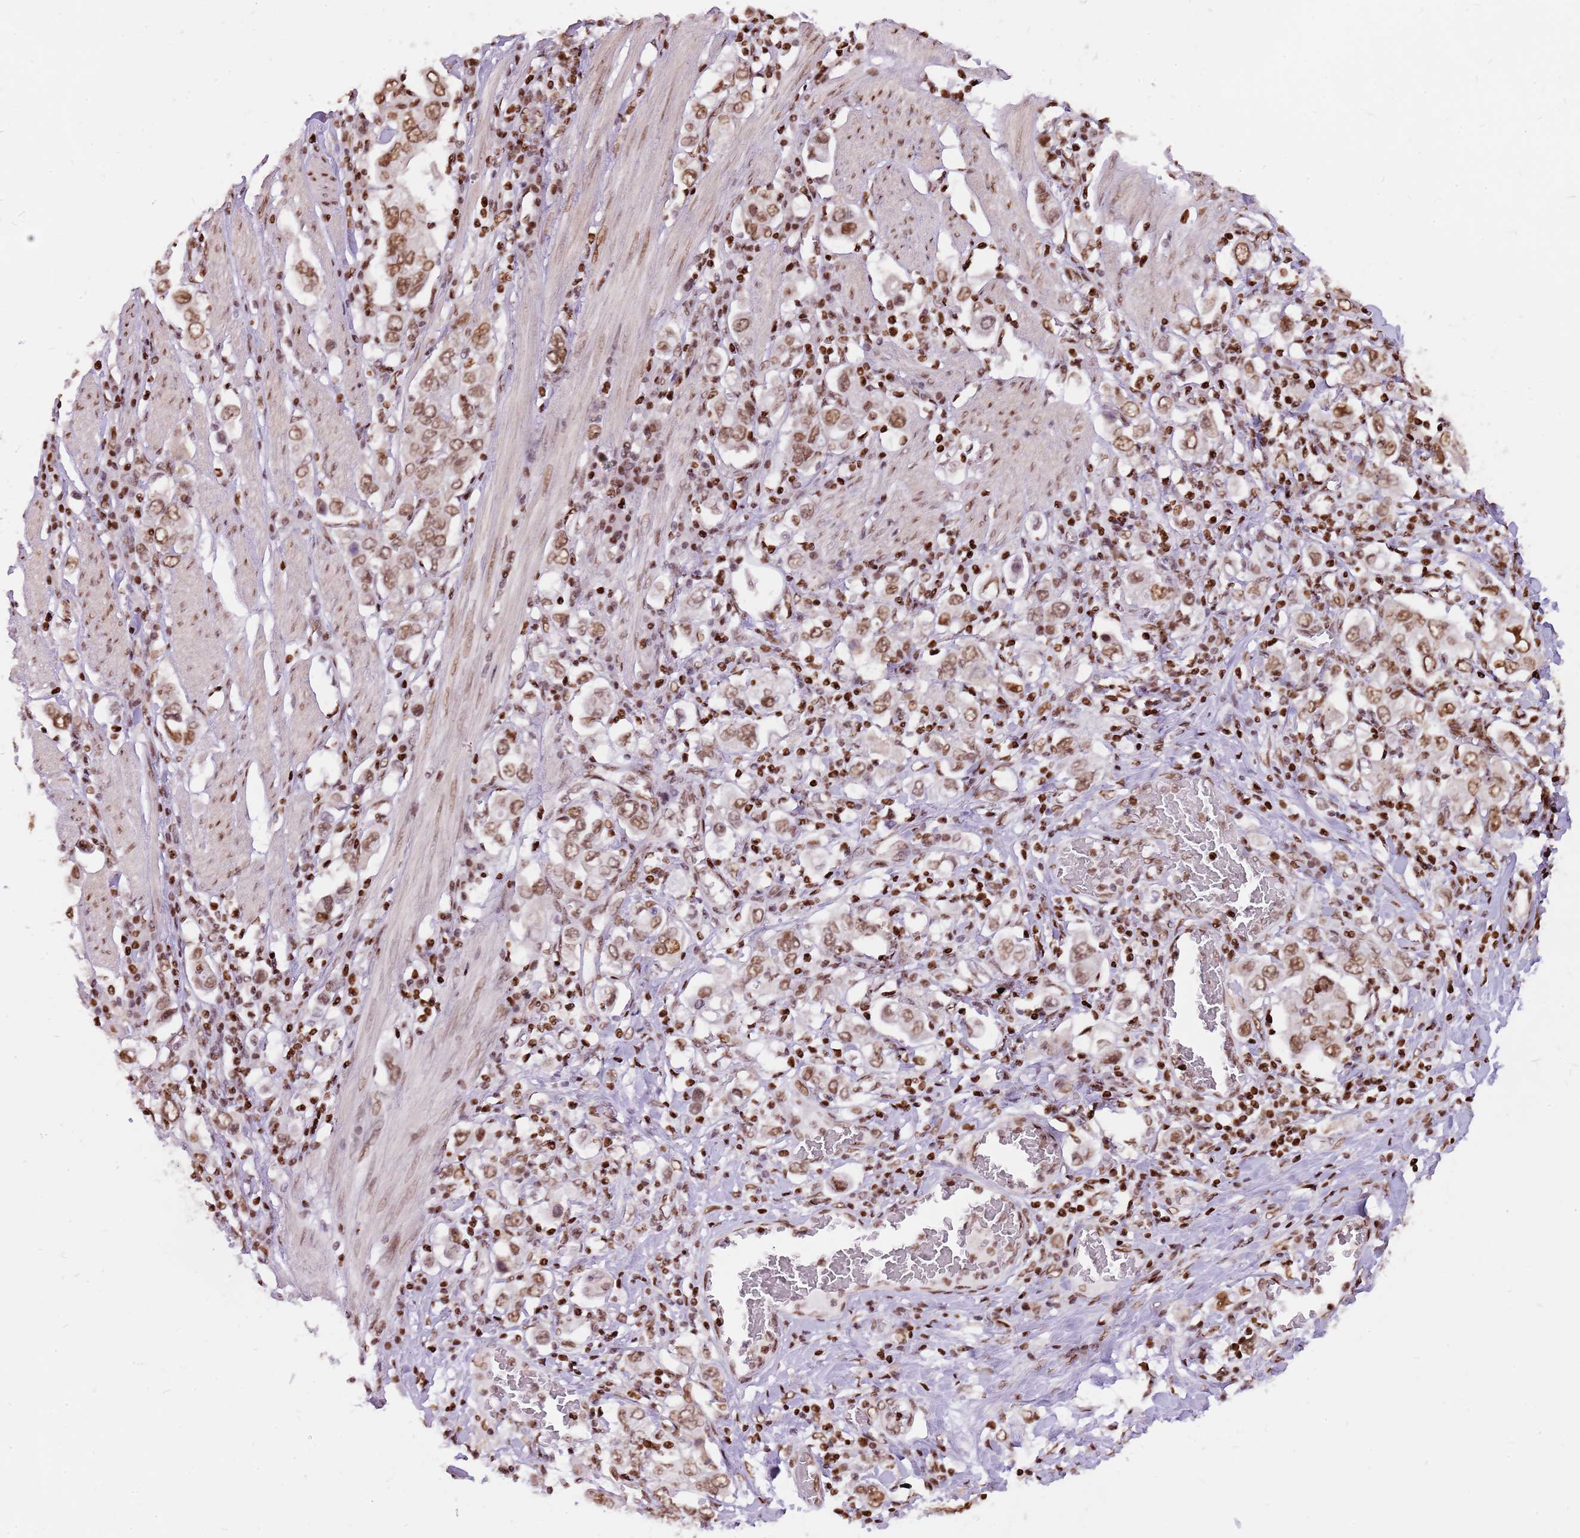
{"staining": {"intensity": "moderate", "quantity": ">75%", "location": "nuclear"}, "tissue": "stomach cancer", "cell_type": "Tumor cells", "image_type": "cancer", "snomed": [{"axis": "morphology", "description": "Adenocarcinoma, NOS"}, {"axis": "topography", "description": "Stomach, upper"}], "caption": "Immunohistochemistry image of human stomach cancer stained for a protein (brown), which demonstrates medium levels of moderate nuclear positivity in approximately >75% of tumor cells.", "gene": "WASHC4", "patient": {"sex": "male", "age": 62}}